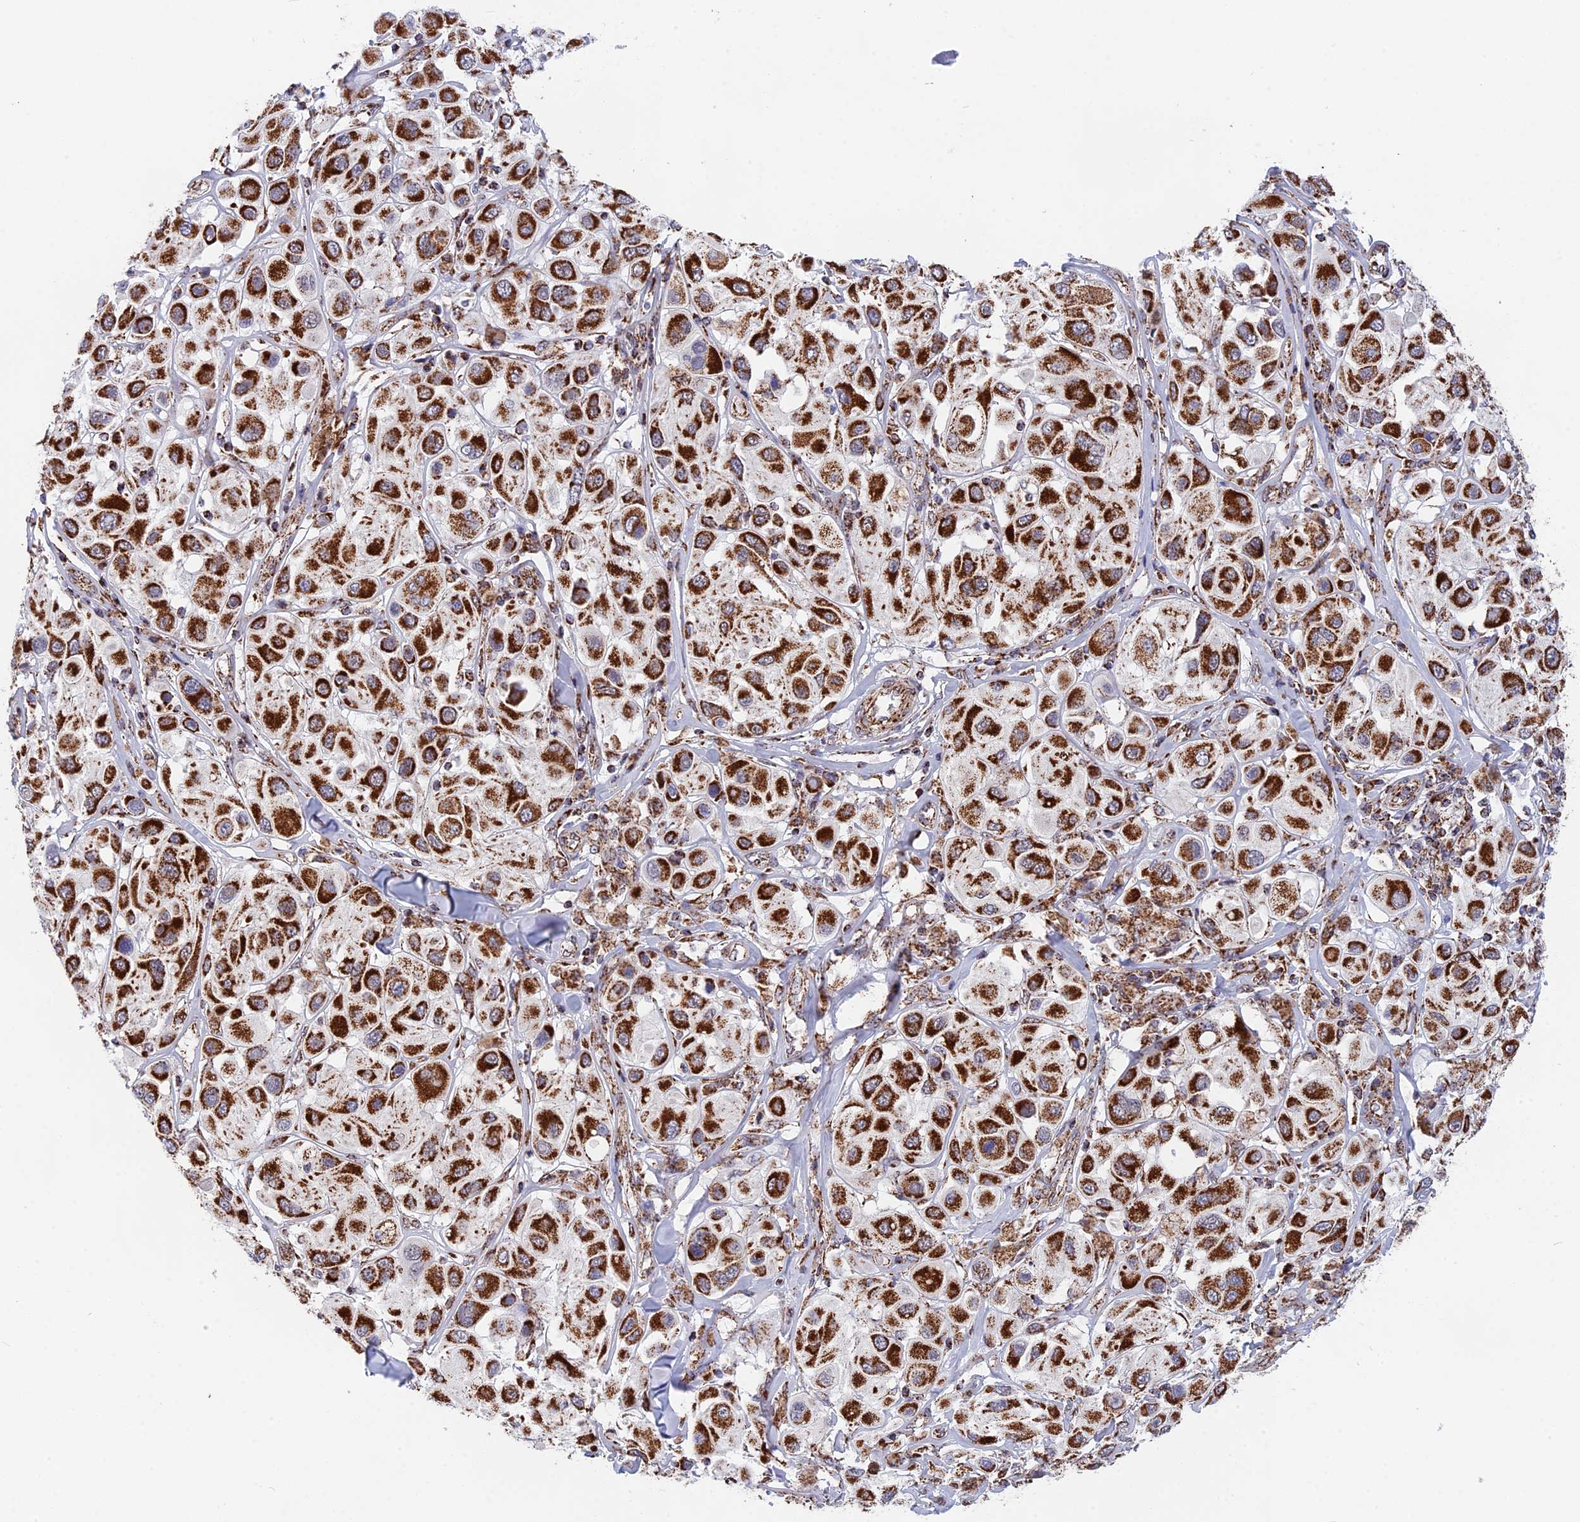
{"staining": {"intensity": "strong", "quantity": ">75%", "location": "cytoplasmic/membranous"}, "tissue": "melanoma", "cell_type": "Tumor cells", "image_type": "cancer", "snomed": [{"axis": "morphology", "description": "Malignant melanoma, Metastatic site"}, {"axis": "topography", "description": "Skin"}], "caption": "High-magnification brightfield microscopy of melanoma stained with DAB (3,3'-diaminobenzidine) (brown) and counterstained with hematoxylin (blue). tumor cells exhibit strong cytoplasmic/membranous staining is seen in about>75% of cells.", "gene": "CDC16", "patient": {"sex": "male", "age": 41}}